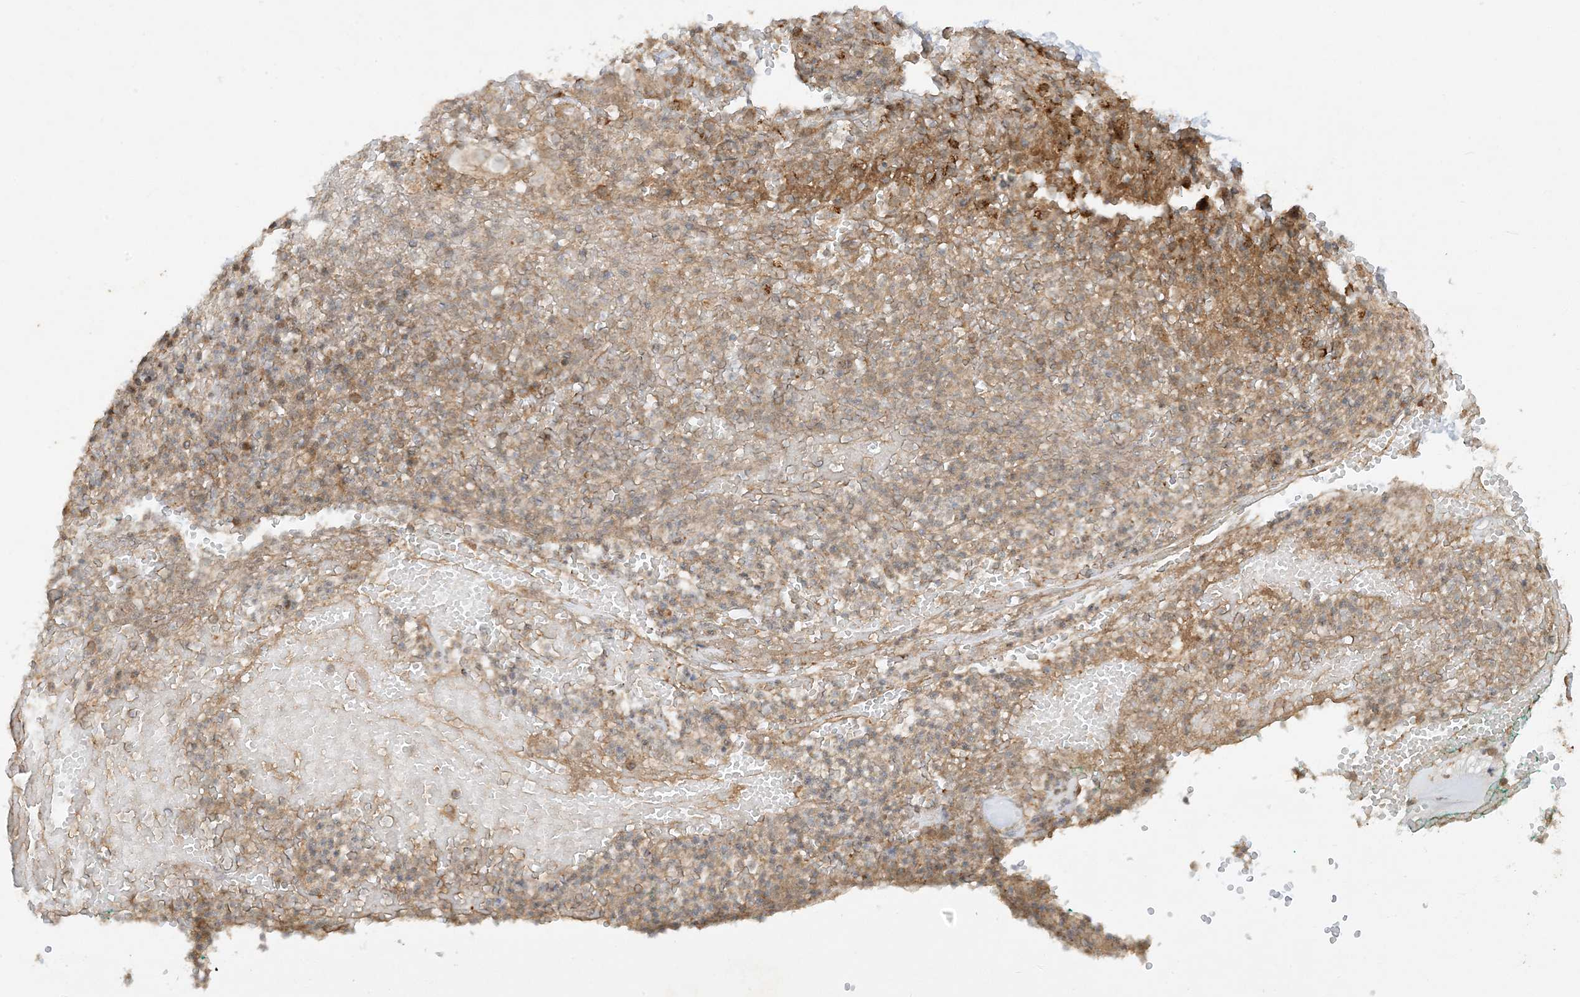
{"staining": {"intensity": "moderate", "quantity": ">75%", "location": "cytoplasmic/membranous"}, "tissue": "soft tissue", "cell_type": "Fibroblasts", "image_type": "normal", "snomed": [{"axis": "morphology", "description": "Normal tissue, NOS"}, {"axis": "morphology", "description": "Basal cell carcinoma"}, {"axis": "topography", "description": "Cartilage tissue"}, {"axis": "topography", "description": "Nasopharynx"}, {"axis": "topography", "description": "Oral tissue"}], "caption": "The immunohistochemical stain shows moderate cytoplasmic/membranous expression in fibroblasts of benign soft tissue. Using DAB (brown) and hematoxylin (blue) stains, captured at high magnification using brightfield microscopy.", "gene": "XRN1", "patient": {"sex": "female", "age": 77}}